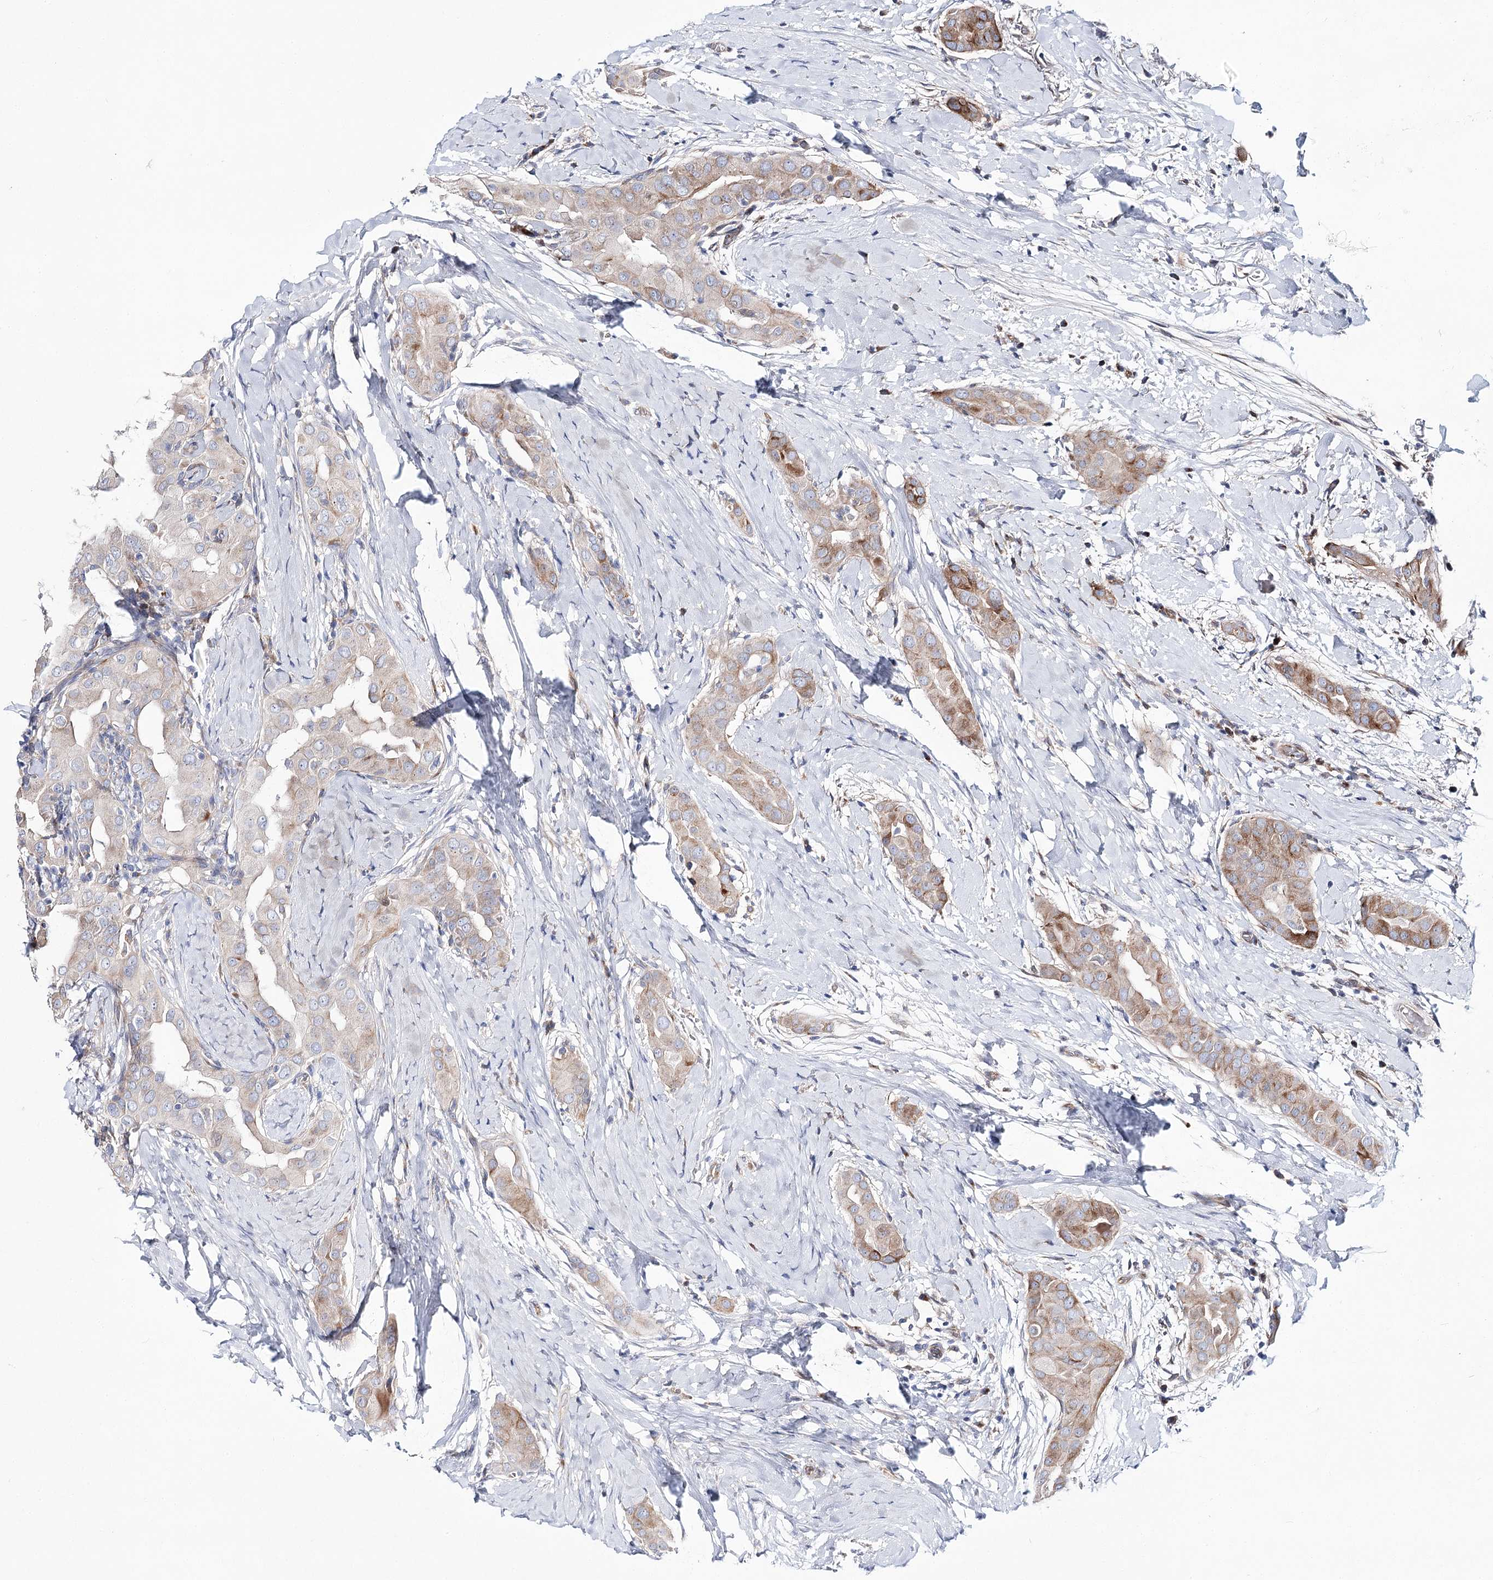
{"staining": {"intensity": "moderate", "quantity": "<25%", "location": "cytoplasmic/membranous"}, "tissue": "thyroid cancer", "cell_type": "Tumor cells", "image_type": "cancer", "snomed": [{"axis": "morphology", "description": "Papillary adenocarcinoma, NOS"}, {"axis": "topography", "description": "Thyroid gland"}], "caption": "Thyroid cancer stained for a protein (brown) exhibits moderate cytoplasmic/membranous positive staining in about <25% of tumor cells.", "gene": "ARHGAP32", "patient": {"sex": "male", "age": 33}}